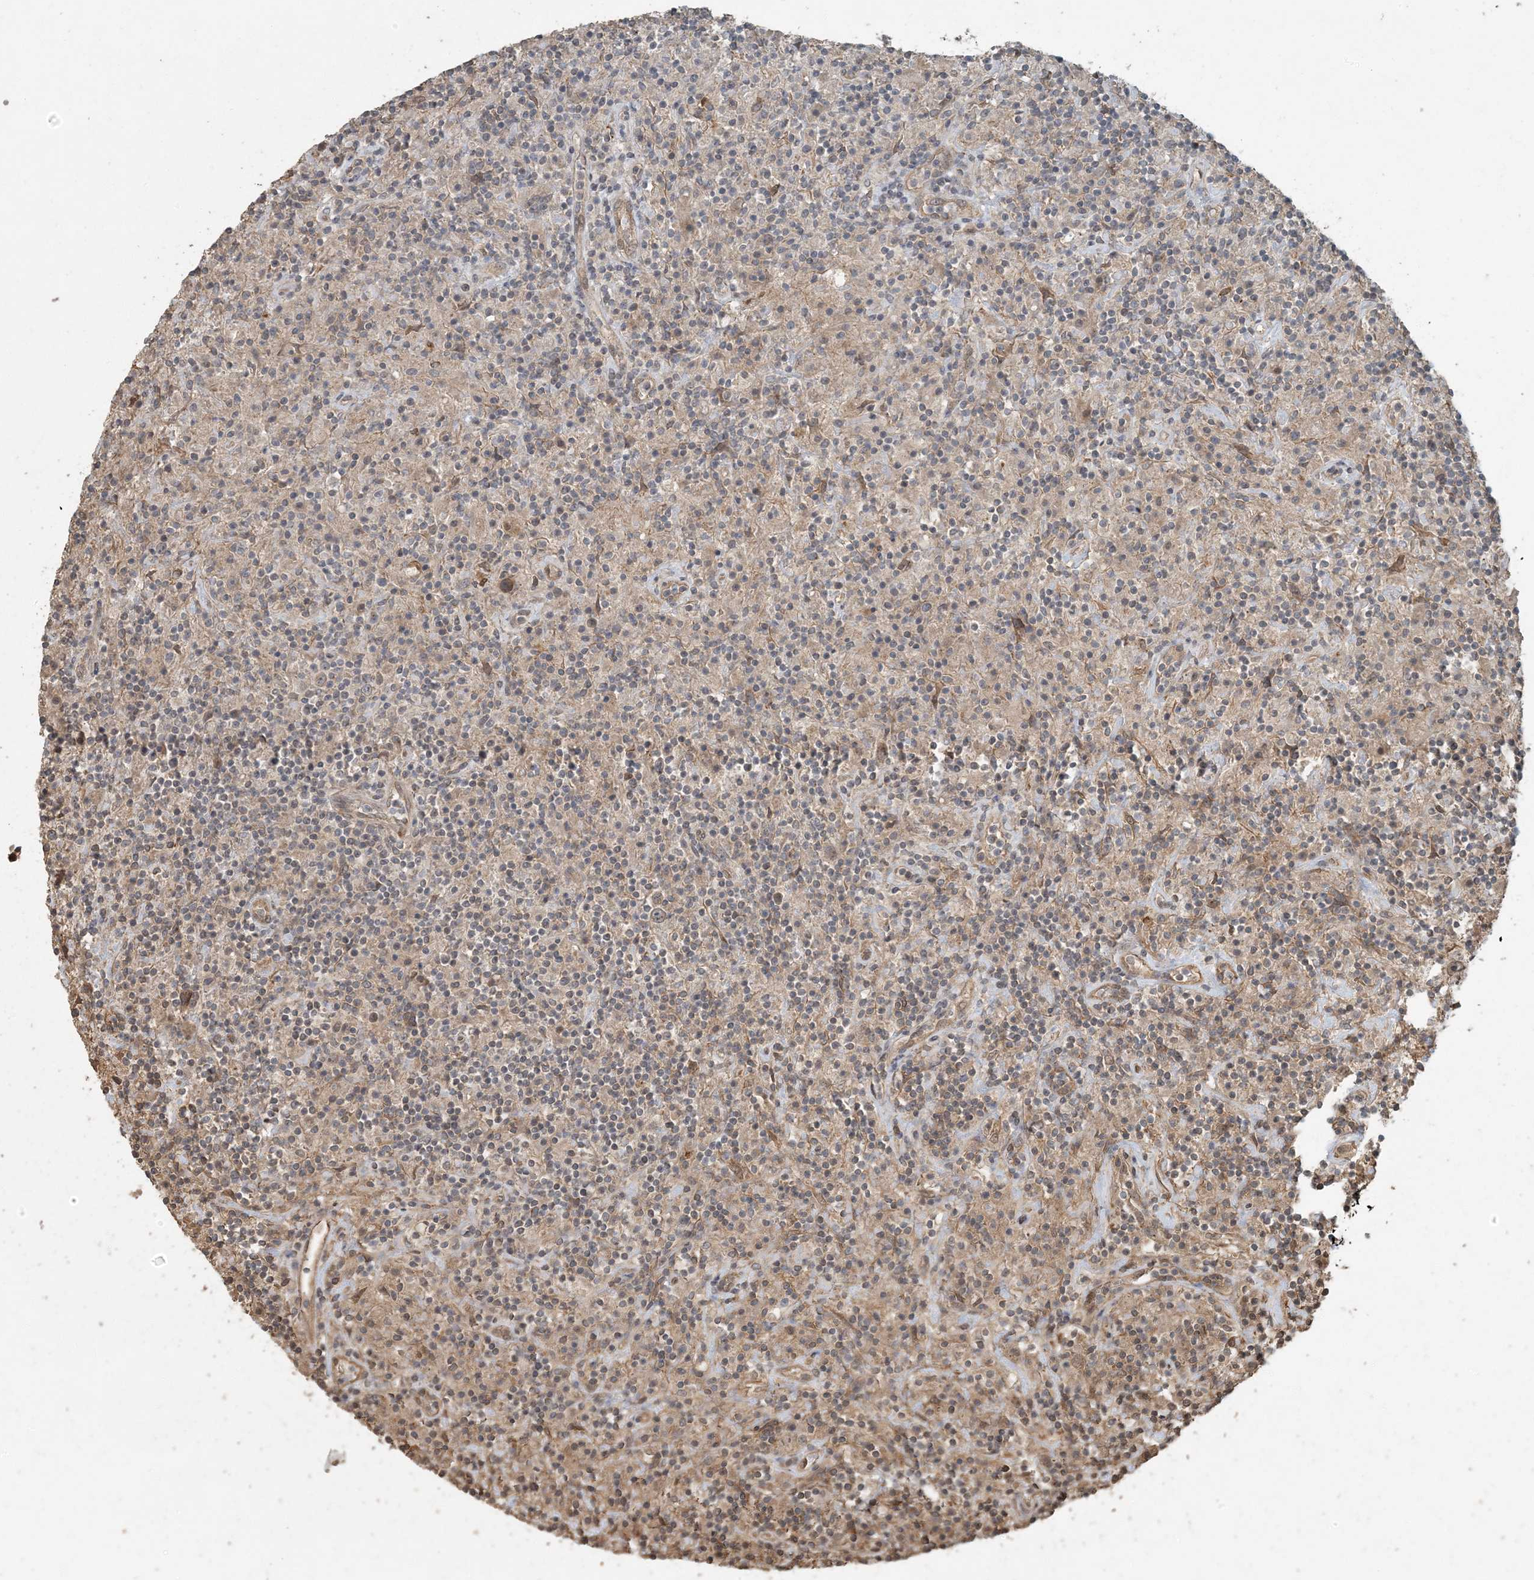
{"staining": {"intensity": "moderate", "quantity": ">75%", "location": "cytoplasmic/membranous"}, "tissue": "lymphoma", "cell_type": "Tumor cells", "image_type": "cancer", "snomed": [{"axis": "morphology", "description": "Hodgkin's disease, NOS"}, {"axis": "topography", "description": "Lymph node"}], "caption": "Hodgkin's disease tissue demonstrates moderate cytoplasmic/membranous staining in approximately >75% of tumor cells, visualized by immunohistochemistry. (DAB IHC, brown staining for protein, blue staining for nuclei).", "gene": "AK9", "patient": {"sex": "male", "age": 70}}